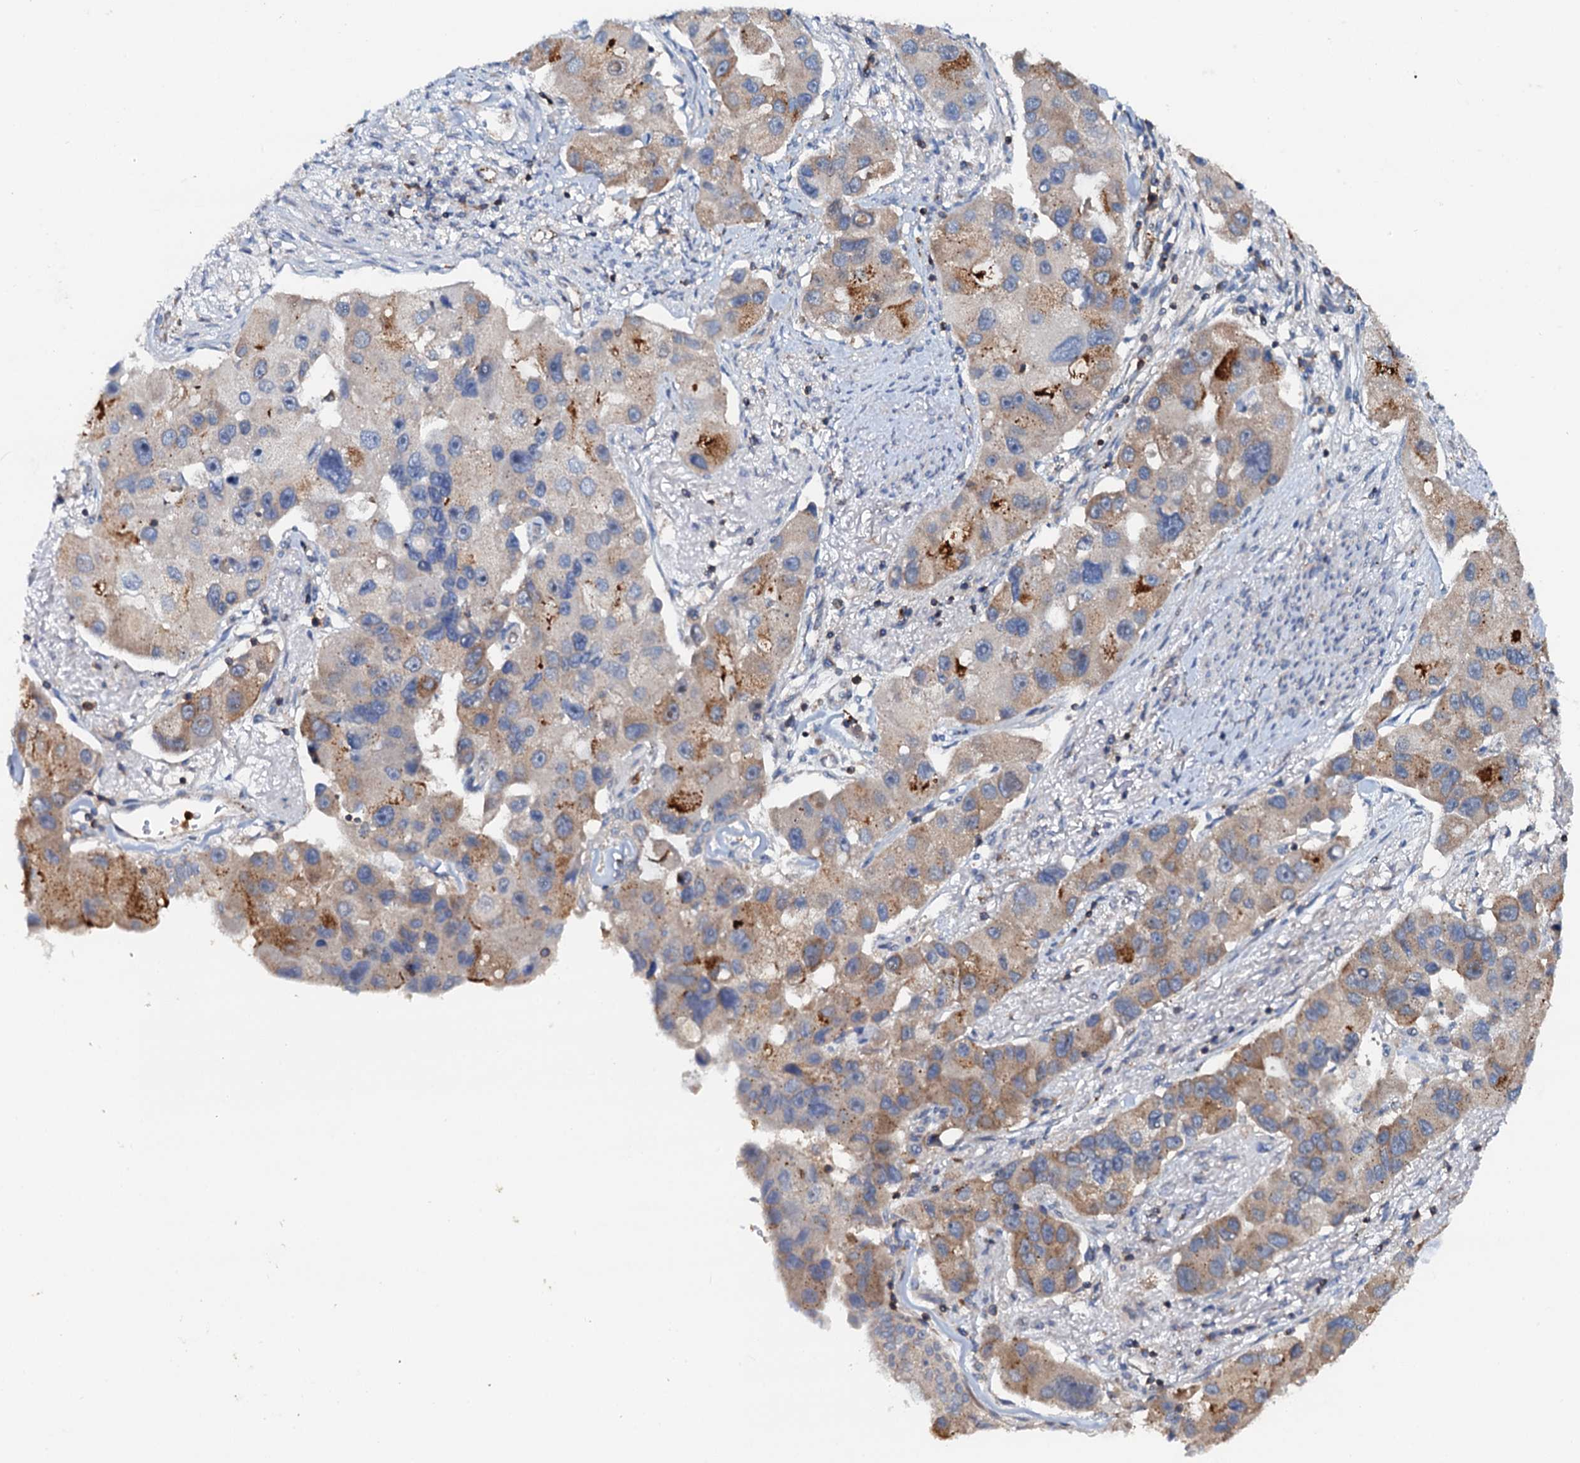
{"staining": {"intensity": "moderate", "quantity": "25%-75%", "location": "cytoplasmic/membranous"}, "tissue": "lung cancer", "cell_type": "Tumor cells", "image_type": "cancer", "snomed": [{"axis": "morphology", "description": "Adenocarcinoma, NOS"}, {"axis": "topography", "description": "Lung"}], "caption": "Immunohistochemical staining of human adenocarcinoma (lung) reveals medium levels of moderate cytoplasmic/membranous positivity in approximately 25%-75% of tumor cells.", "gene": "GRK2", "patient": {"sex": "female", "age": 54}}